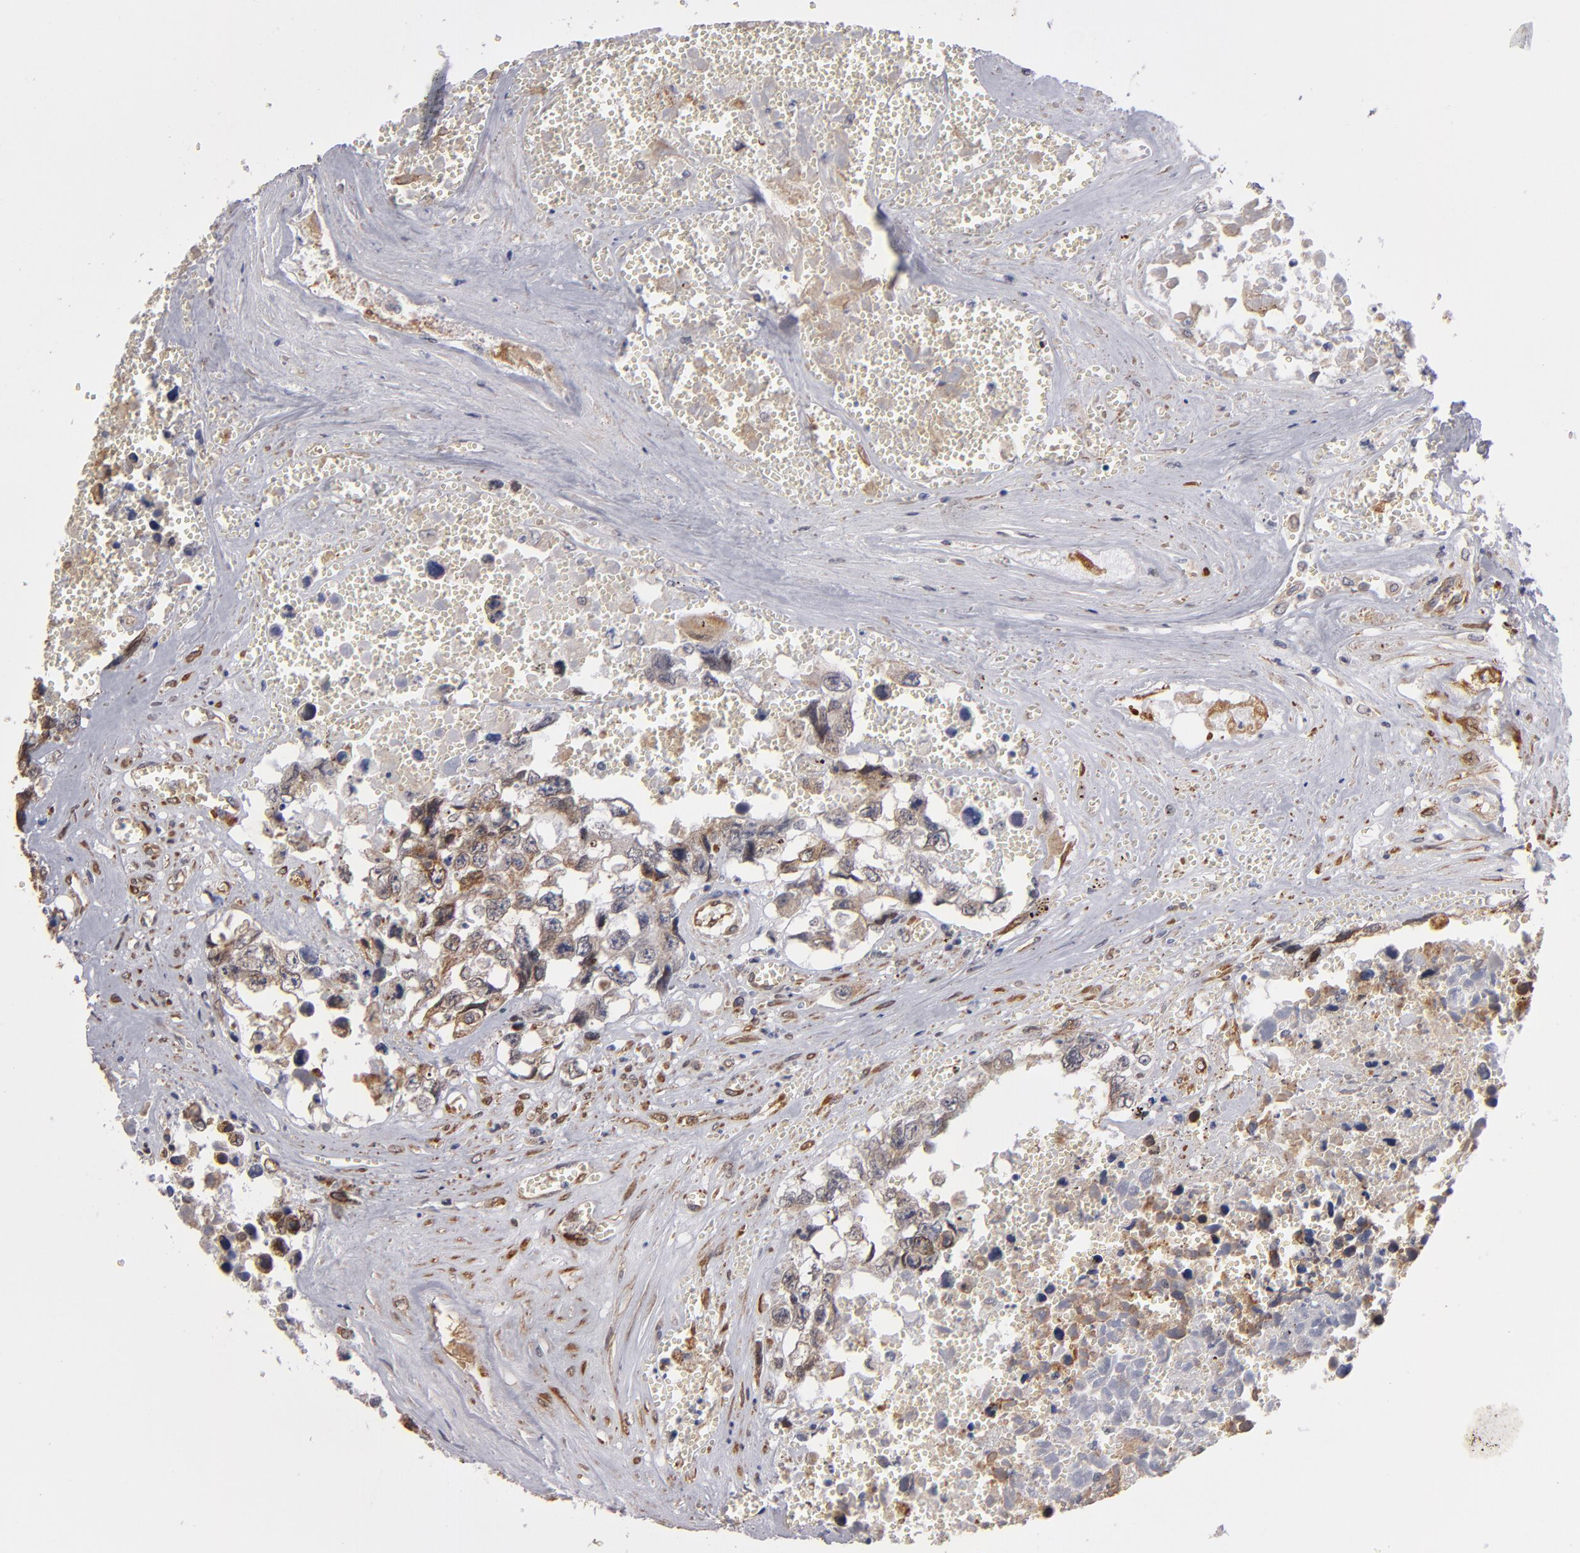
{"staining": {"intensity": "moderate", "quantity": "25%-75%", "location": "cytoplasmic/membranous"}, "tissue": "testis cancer", "cell_type": "Tumor cells", "image_type": "cancer", "snomed": [{"axis": "morphology", "description": "Carcinoma, Embryonal, NOS"}, {"axis": "topography", "description": "Testis"}], "caption": "Protein staining exhibits moderate cytoplasmic/membranous positivity in about 25%-75% of tumor cells in testis embryonal carcinoma. (Brightfield microscopy of DAB IHC at high magnification).", "gene": "PGRMC1", "patient": {"sex": "male", "age": 31}}